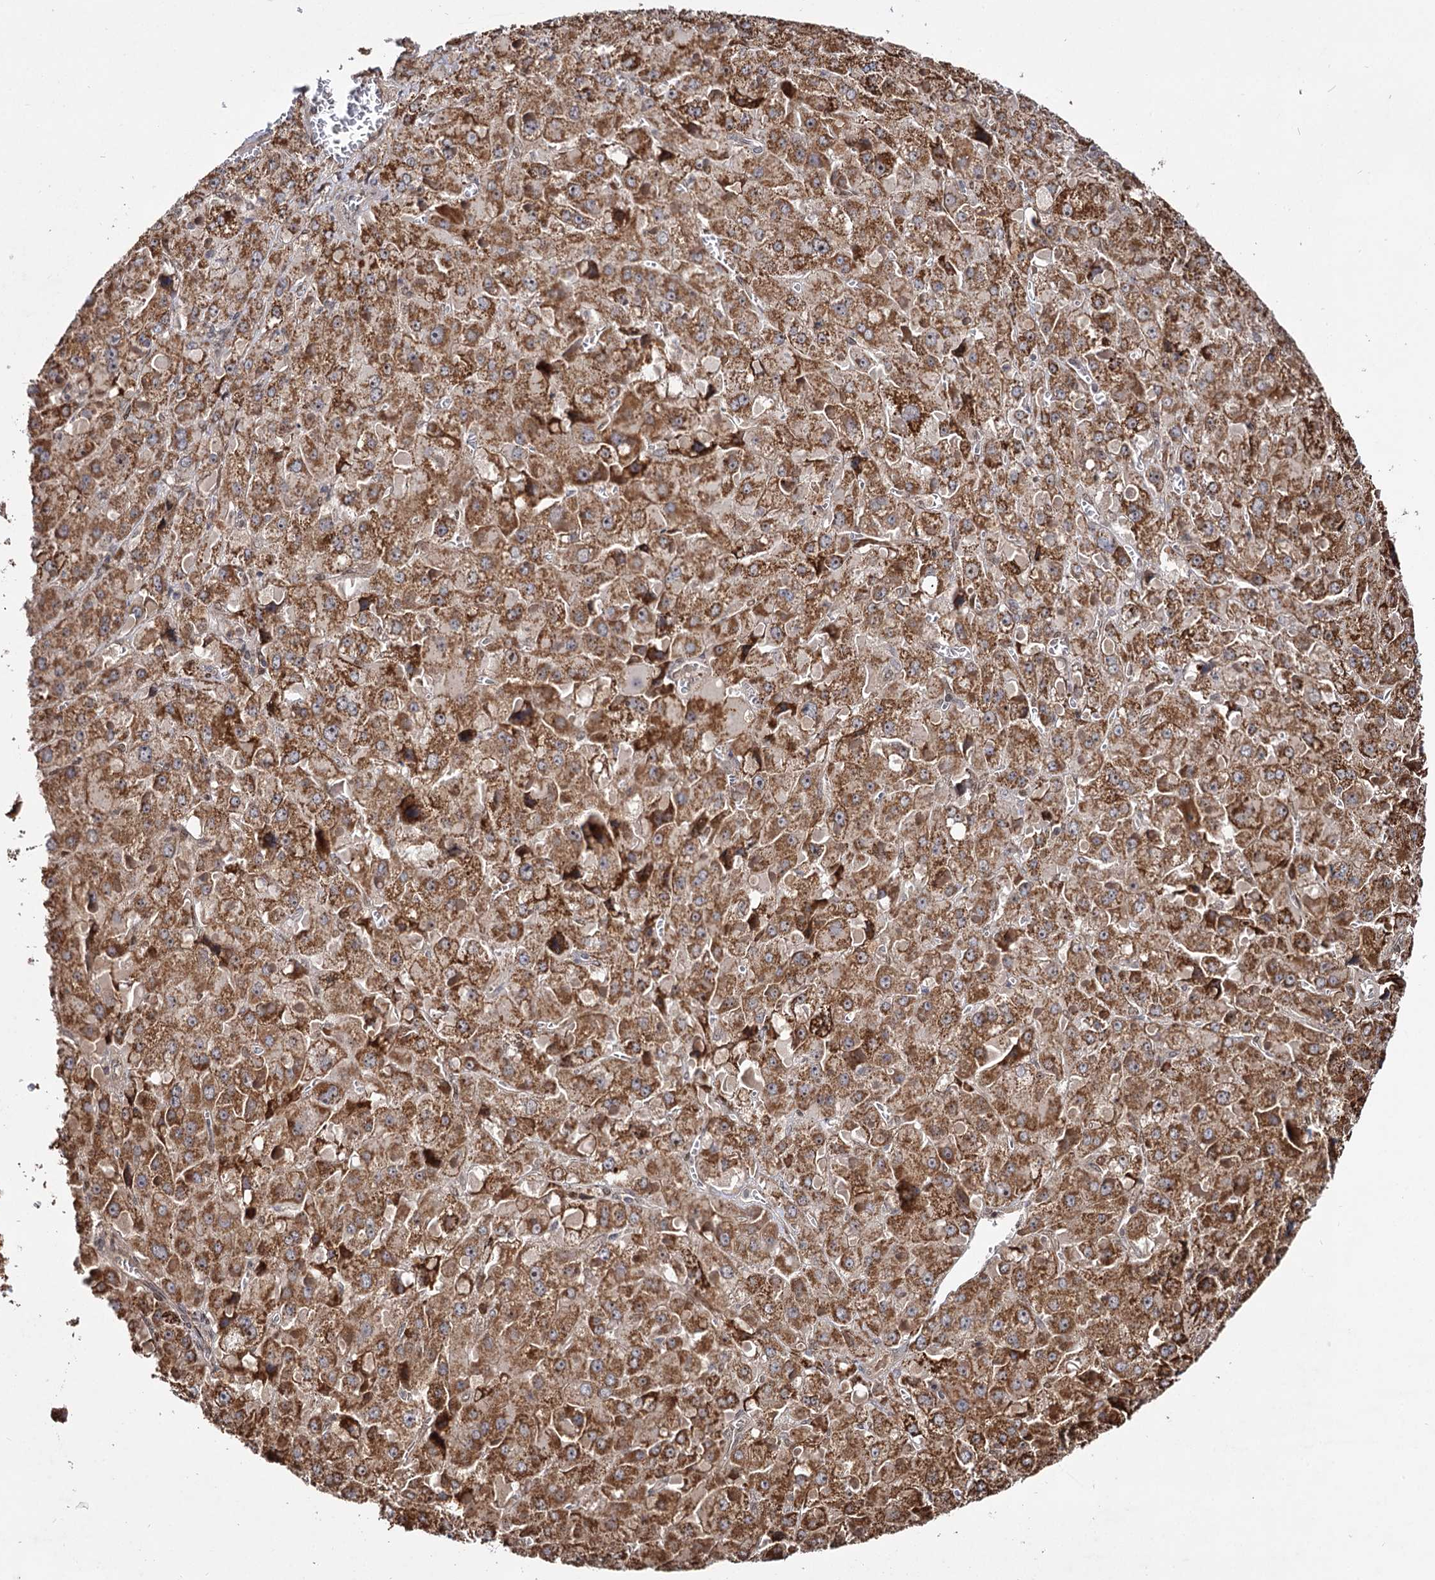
{"staining": {"intensity": "moderate", "quantity": ">75%", "location": "cytoplasmic/membranous"}, "tissue": "liver cancer", "cell_type": "Tumor cells", "image_type": "cancer", "snomed": [{"axis": "morphology", "description": "Carcinoma, Hepatocellular, NOS"}, {"axis": "topography", "description": "Liver"}], "caption": "Protein expression analysis of liver cancer demonstrates moderate cytoplasmic/membranous staining in approximately >75% of tumor cells.", "gene": "CEP76", "patient": {"sex": "female", "age": 73}}